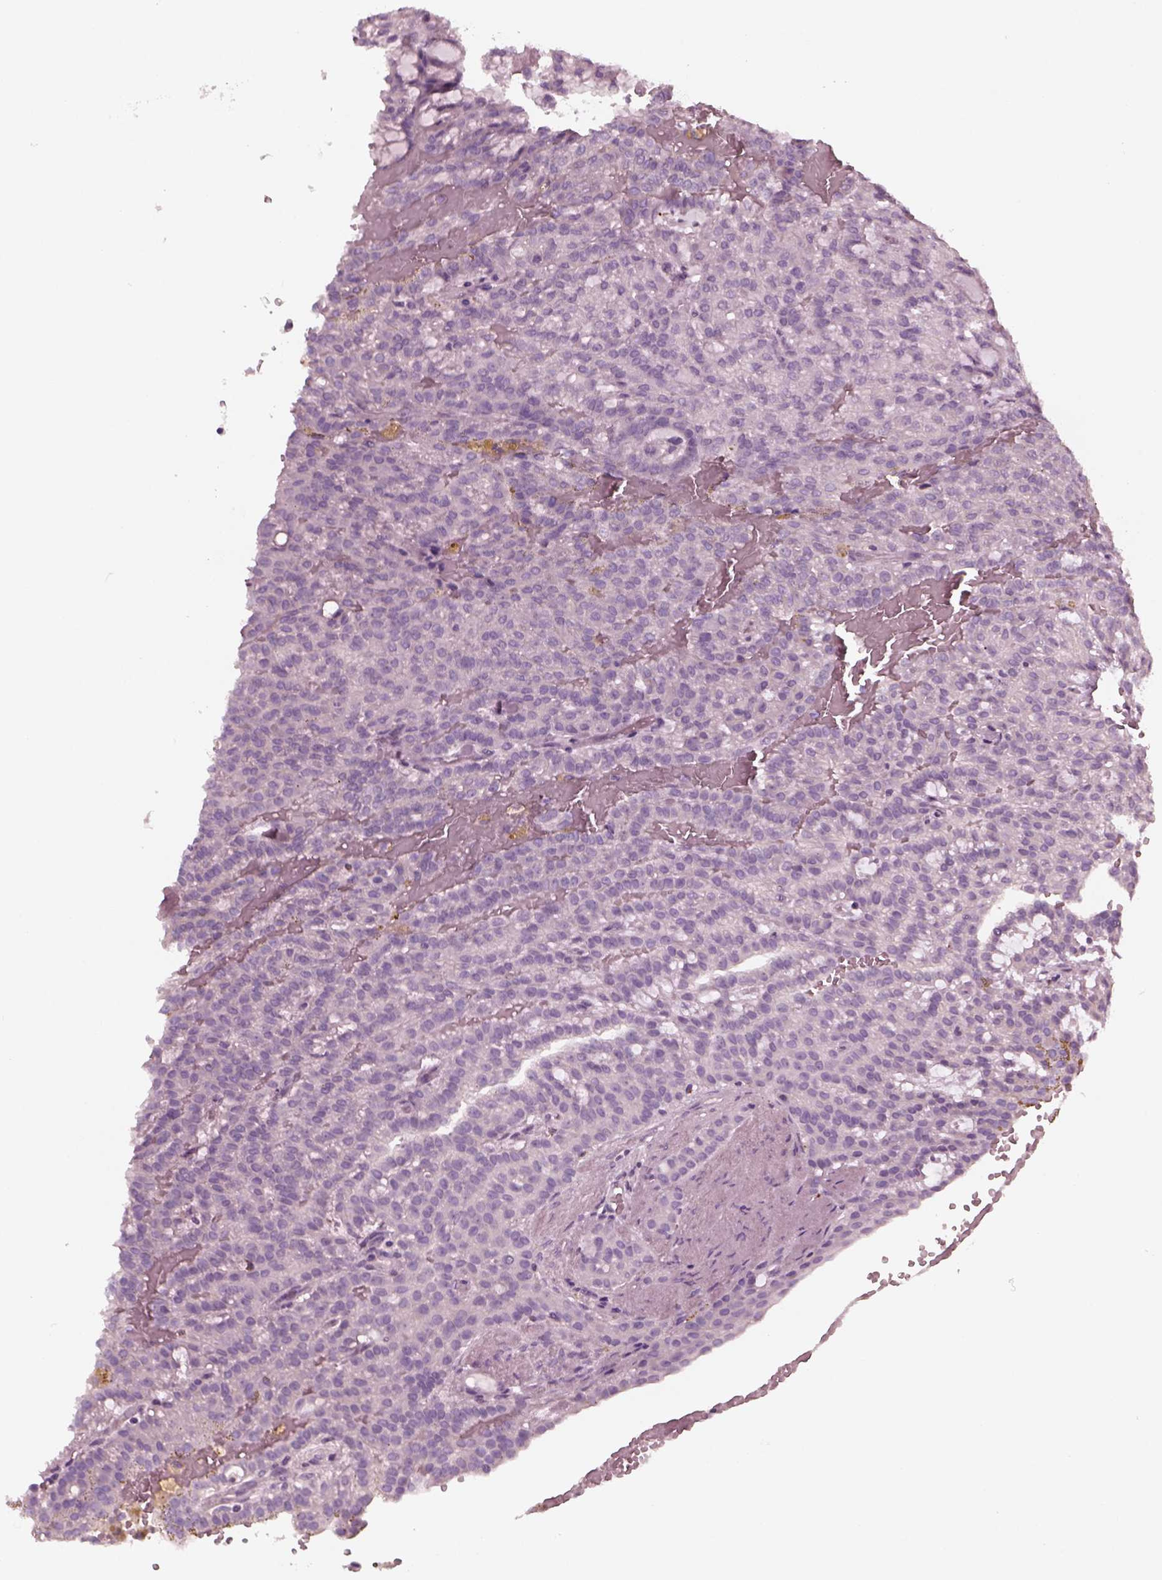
{"staining": {"intensity": "negative", "quantity": "none", "location": "none"}, "tissue": "renal cancer", "cell_type": "Tumor cells", "image_type": "cancer", "snomed": [{"axis": "morphology", "description": "Adenocarcinoma, NOS"}, {"axis": "topography", "description": "Kidney"}], "caption": "This is an immunohistochemistry (IHC) histopathology image of adenocarcinoma (renal). There is no positivity in tumor cells.", "gene": "YY2", "patient": {"sex": "male", "age": 63}}